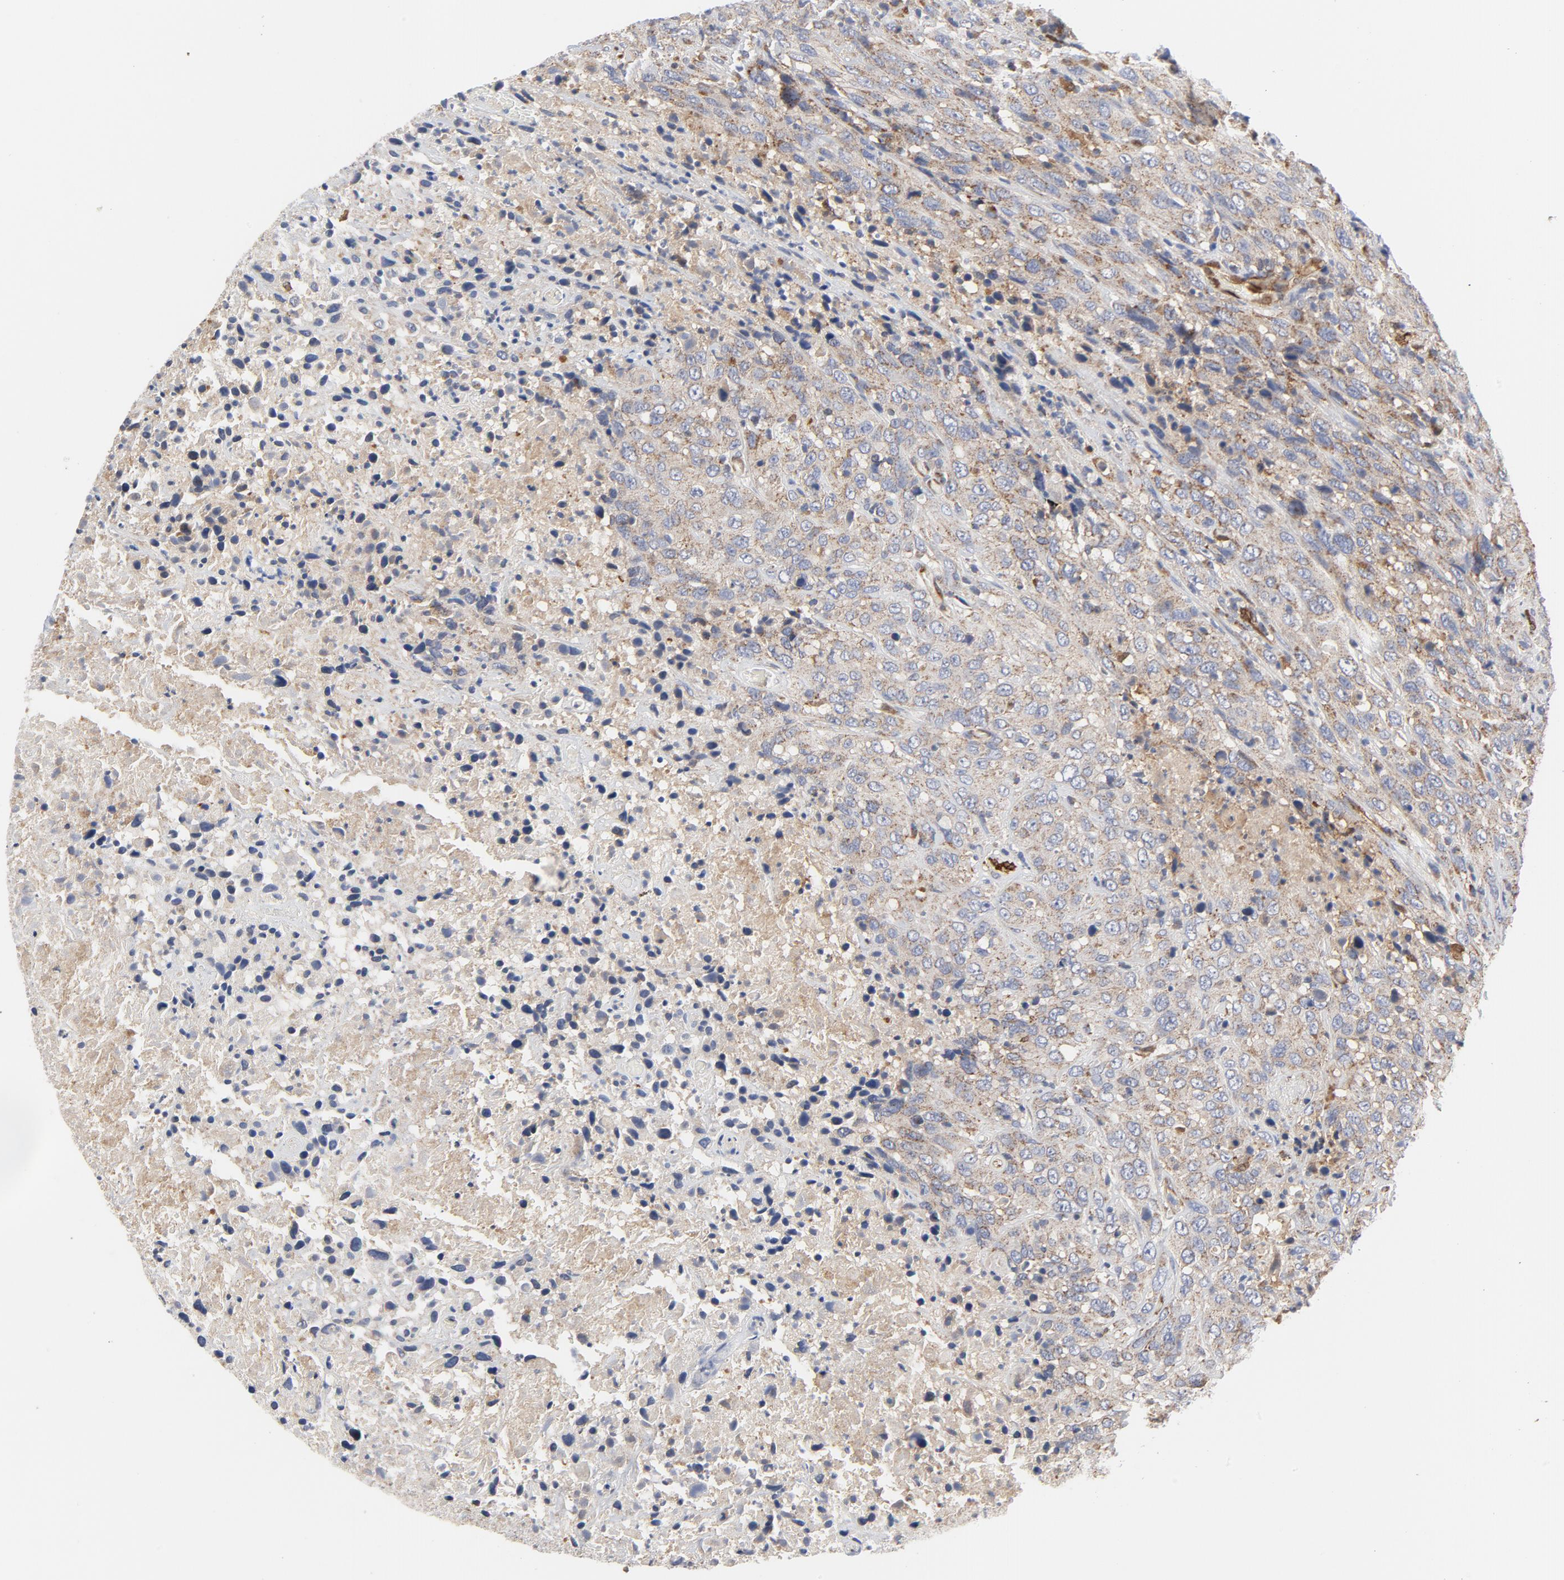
{"staining": {"intensity": "moderate", "quantity": ">75%", "location": "cytoplasmic/membranous"}, "tissue": "urothelial cancer", "cell_type": "Tumor cells", "image_type": "cancer", "snomed": [{"axis": "morphology", "description": "Urothelial carcinoma, High grade"}, {"axis": "topography", "description": "Urinary bladder"}], "caption": "Immunohistochemical staining of human urothelial carcinoma (high-grade) demonstrates medium levels of moderate cytoplasmic/membranous positivity in about >75% of tumor cells. Nuclei are stained in blue.", "gene": "RAPGEF4", "patient": {"sex": "male", "age": 61}}